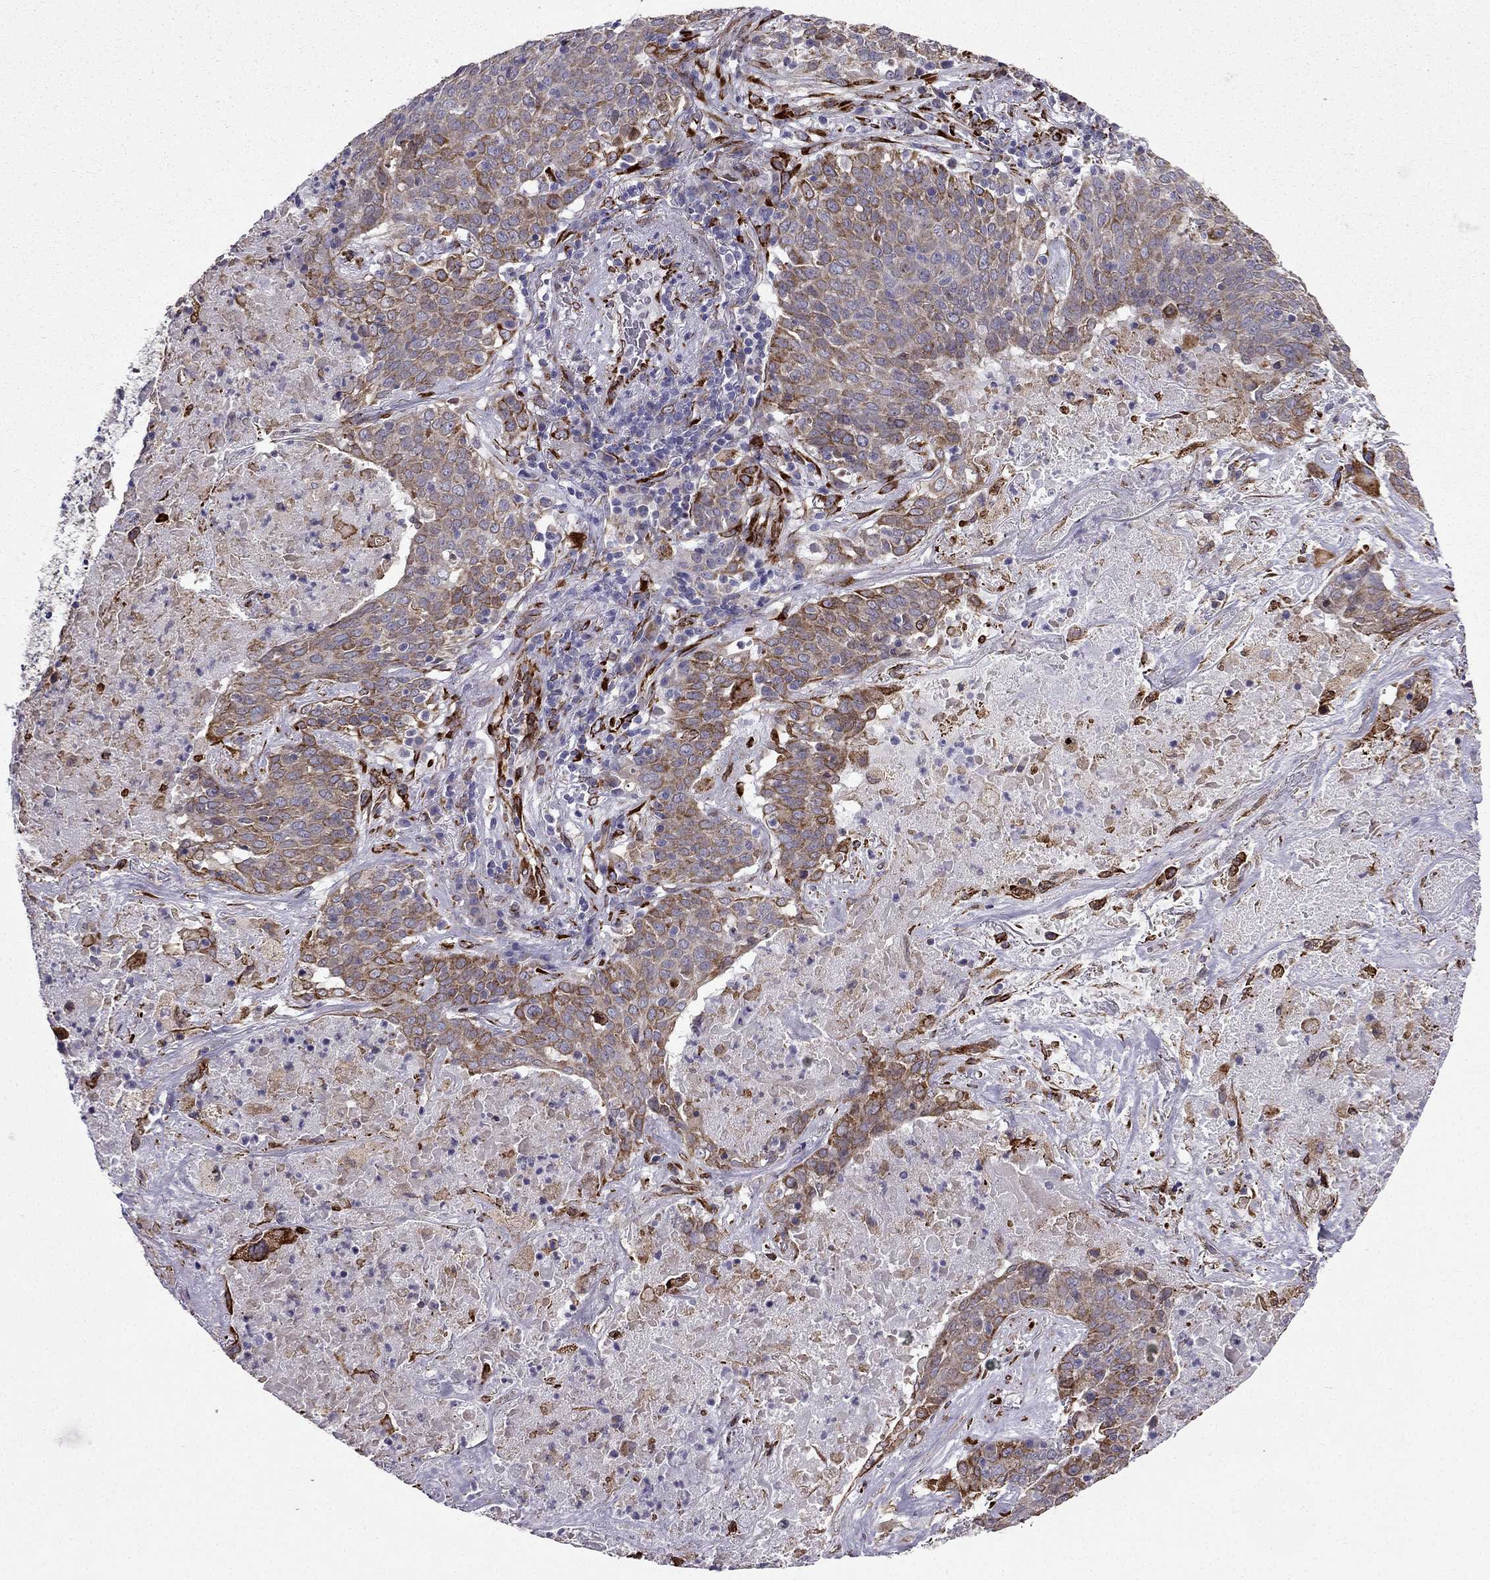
{"staining": {"intensity": "moderate", "quantity": "25%-75%", "location": "cytoplasmic/membranous"}, "tissue": "lung cancer", "cell_type": "Tumor cells", "image_type": "cancer", "snomed": [{"axis": "morphology", "description": "Squamous cell carcinoma, NOS"}, {"axis": "topography", "description": "Lung"}], "caption": "Lung squamous cell carcinoma stained with immunohistochemistry shows moderate cytoplasmic/membranous staining in approximately 25%-75% of tumor cells.", "gene": "IKBIP", "patient": {"sex": "male", "age": 82}}